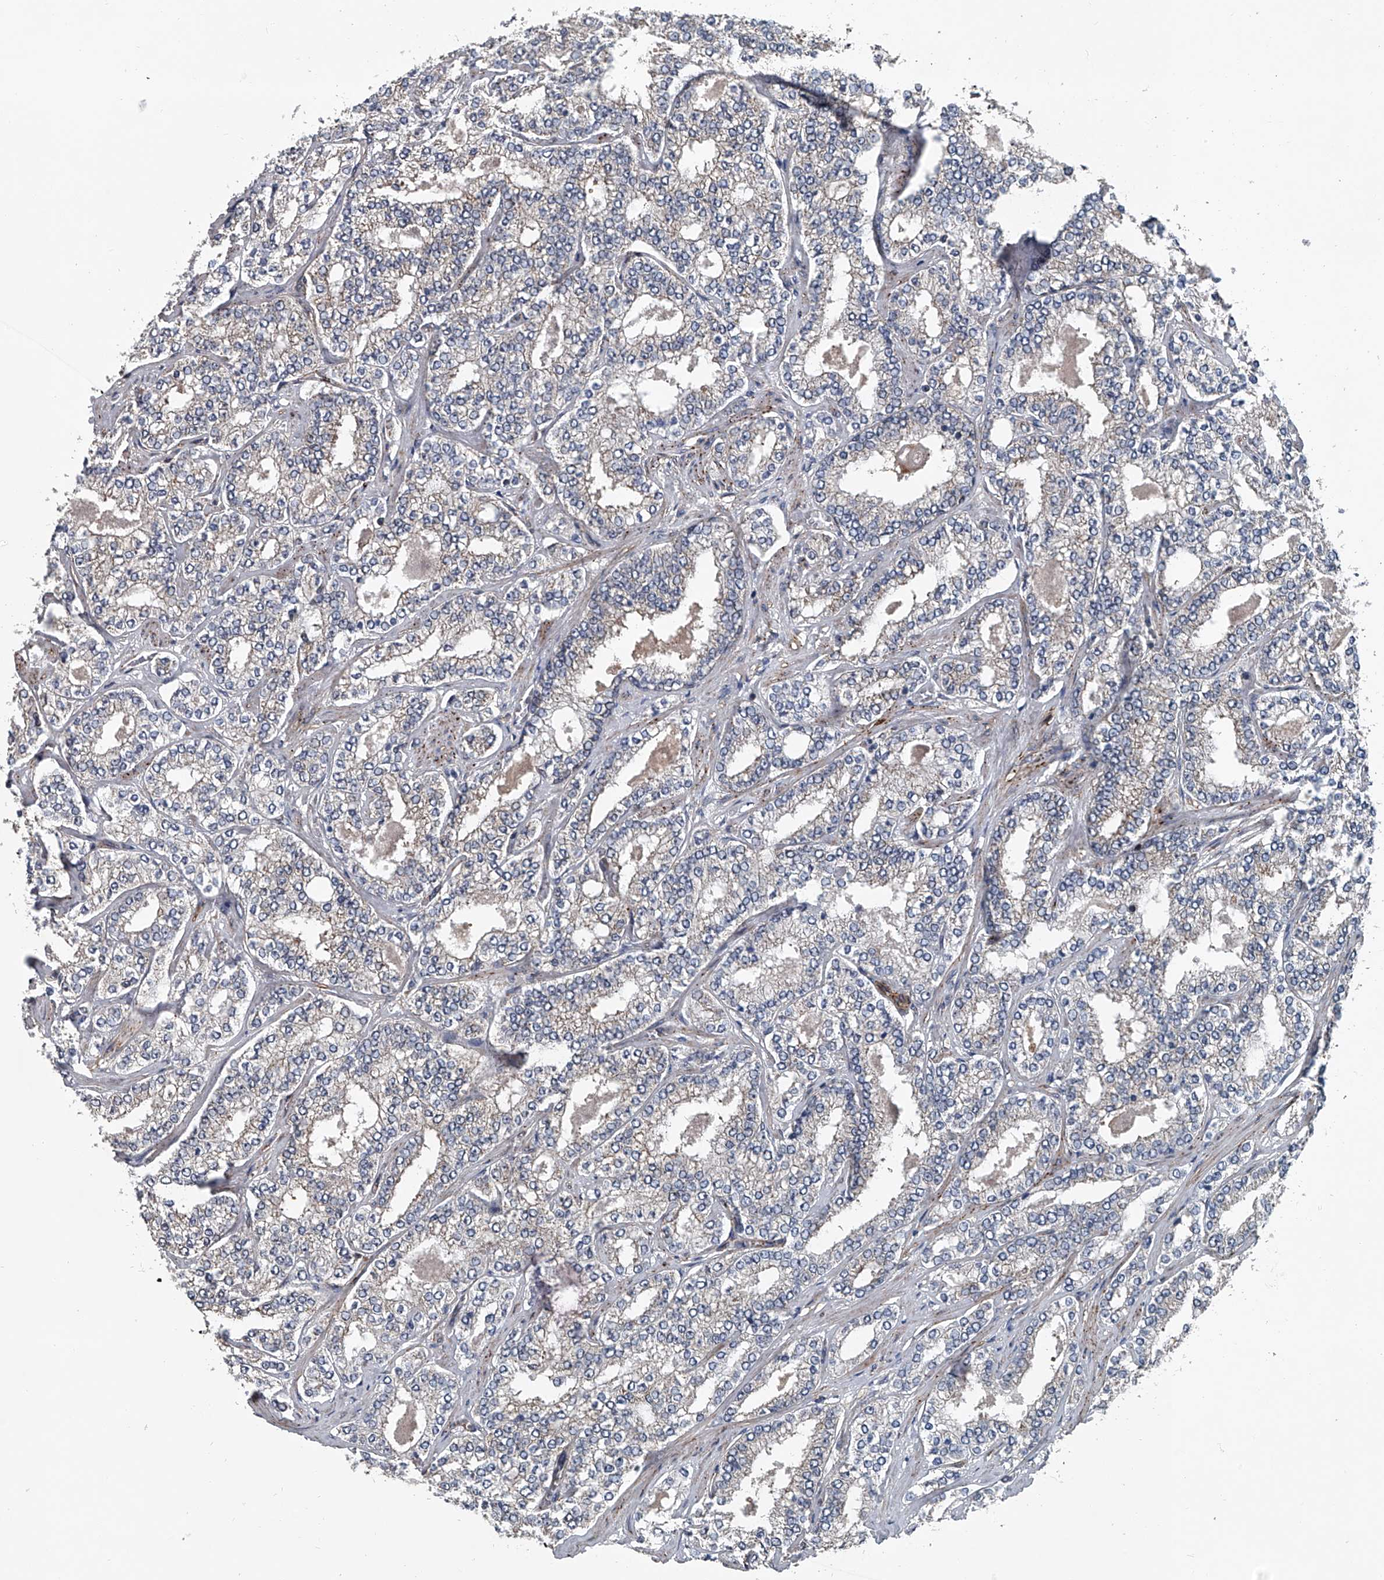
{"staining": {"intensity": "negative", "quantity": "none", "location": "none"}, "tissue": "prostate cancer", "cell_type": "Tumor cells", "image_type": "cancer", "snomed": [{"axis": "morphology", "description": "Normal tissue, NOS"}, {"axis": "morphology", "description": "Adenocarcinoma, High grade"}, {"axis": "topography", "description": "Prostate"}], "caption": "There is no significant expression in tumor cells of prostate cancer. Brightfield microscopy of immunohistochemistry (IHC) stained with DAB (3,3'-diaminobenzidine) (brown) and hematoxylin (blue), captured at high magnification.", "gene": "LDLRAD2", "patient": {"sex": "male", "age": 83}}